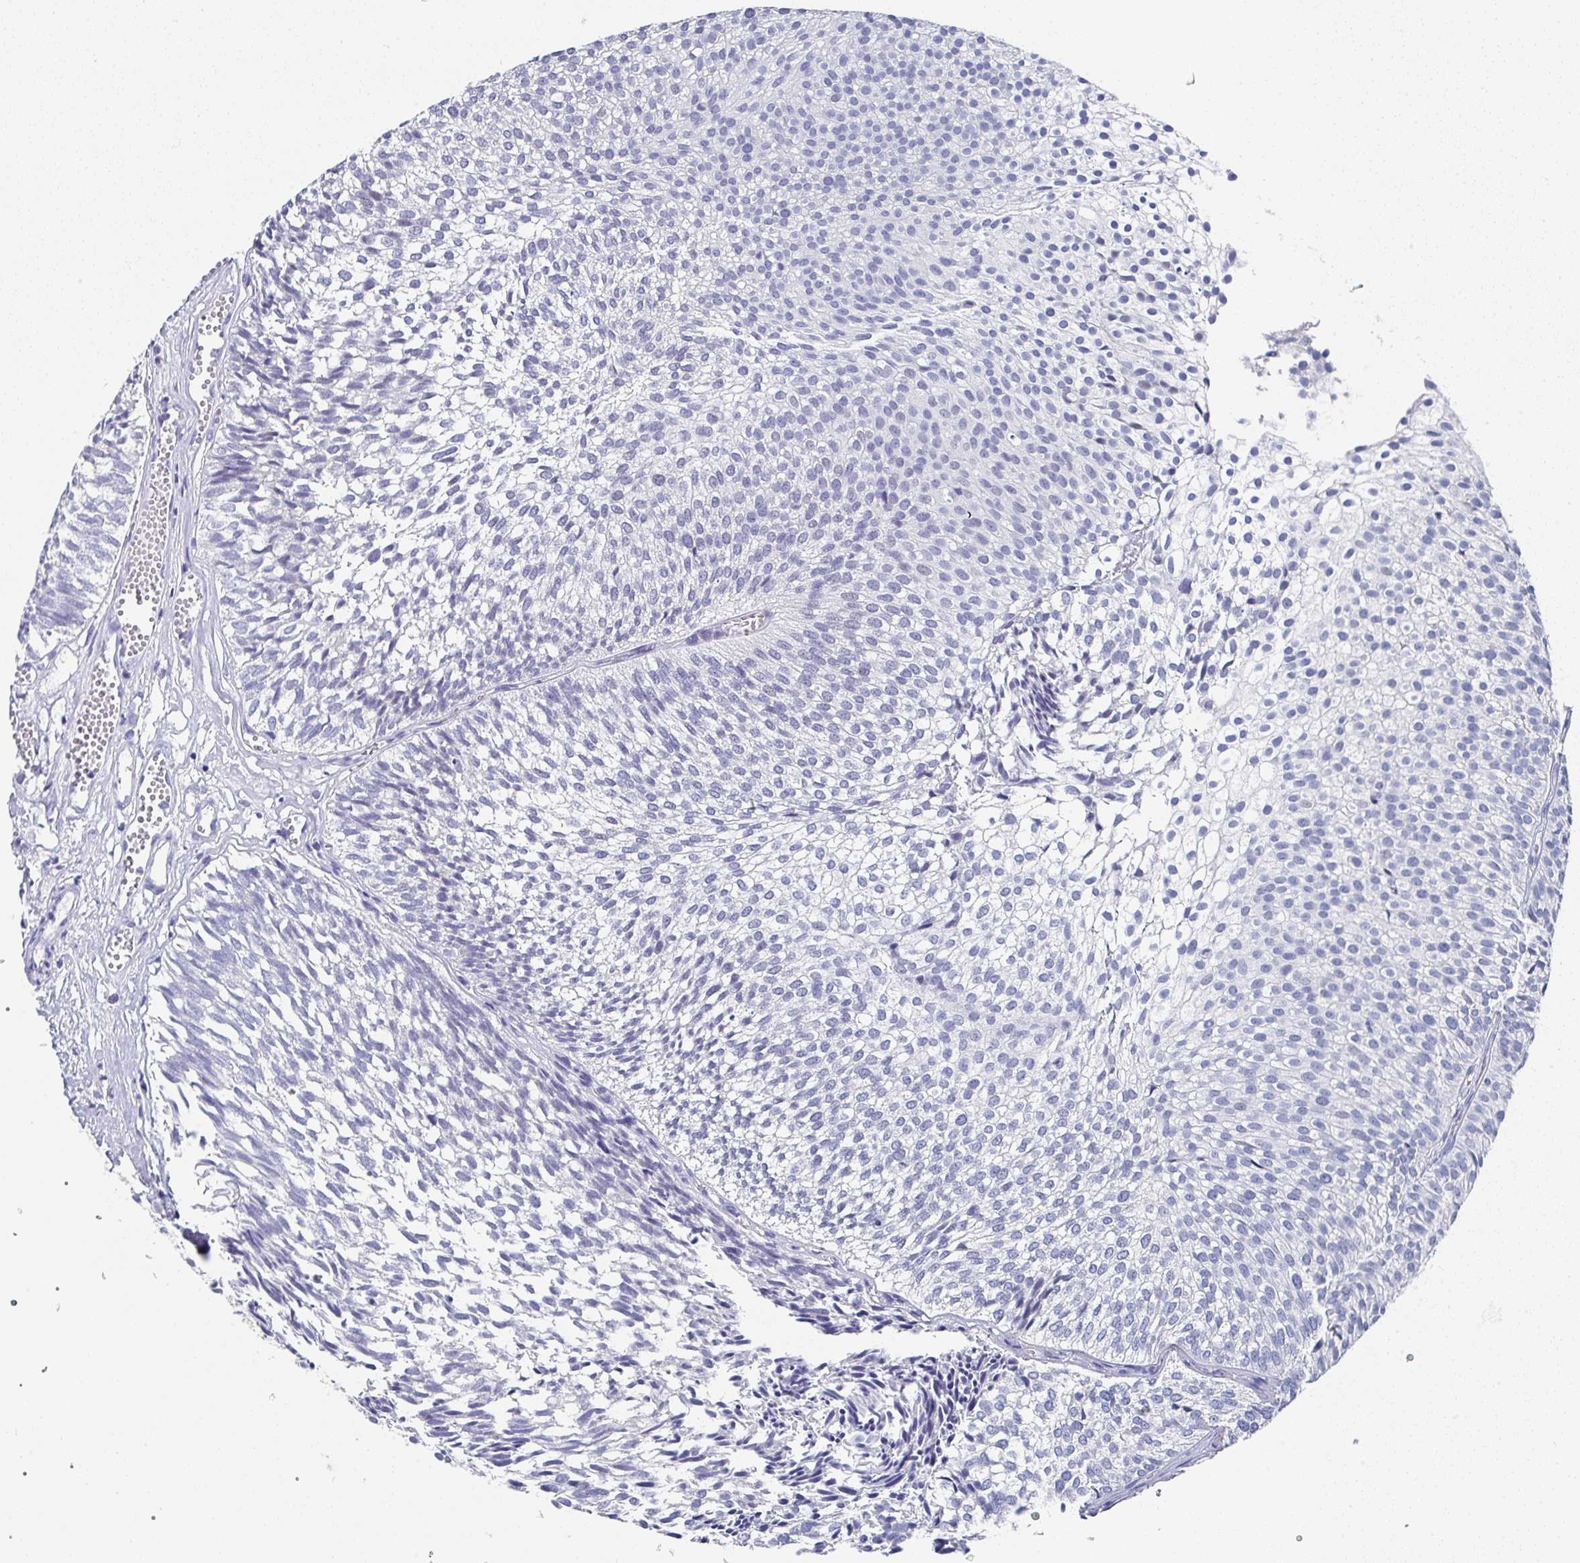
{"staining": {"intensity": "negative", "quantity": "none", "location": "none"}, "tissue": "urothelial cancer", "cell_type": "Tumor cells", "image_type": "cancer", "snomed": [{"axis": "morphology", "description": "Urothelial carcinoma, Low grade"}, {"axis": "topography", "description": "Urinary bladder"}], "caption": "Immunohistochemistry photomicrograph of urothelial cancer stained for a protein (brown), which demonstrates no expression in tumor cells. (DAB IHC, high magnification).", "gene": "TNFRSF8", "patient": {"sex": "male", "age": 91}}